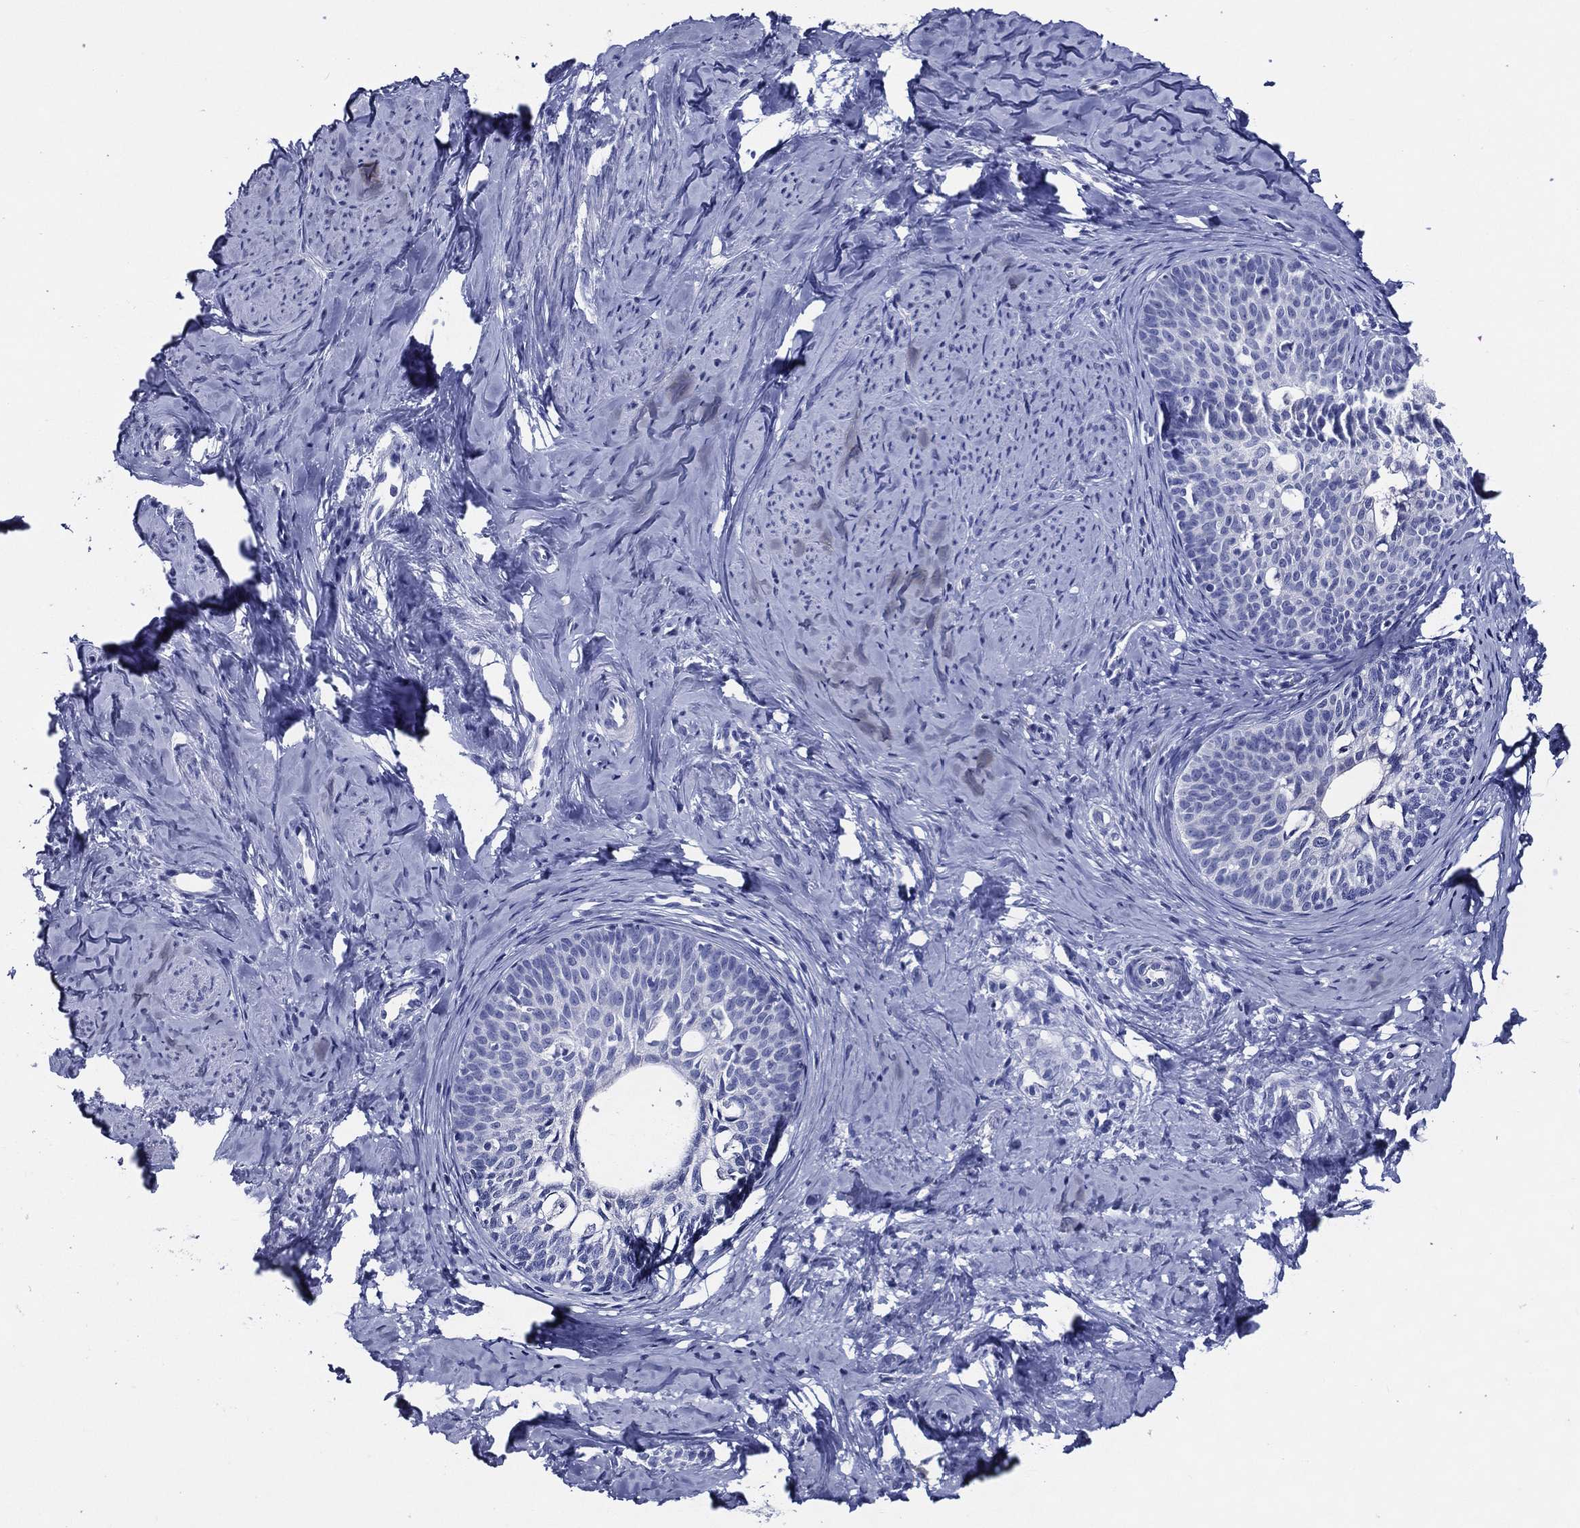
{"staining": {"intensity": "negative", "quantity": "none", "location": "none"}, "tissue": "cervical cancer", "cell_type": "Tumor cells", "image_type": "cancer", "snomed": [{"axis": "morphology", "description": "Squamous cell carcinoma, NOS"}, {"axis": "topography", "description": "Cervix"}], "caption": "Cervical cancer (squamous cell carcinoma) was stained to show a protein in brown. There is no significant staining in tumor cells.", "gene": "ACE2", "patient": {"sex": "female", "age": 51}}